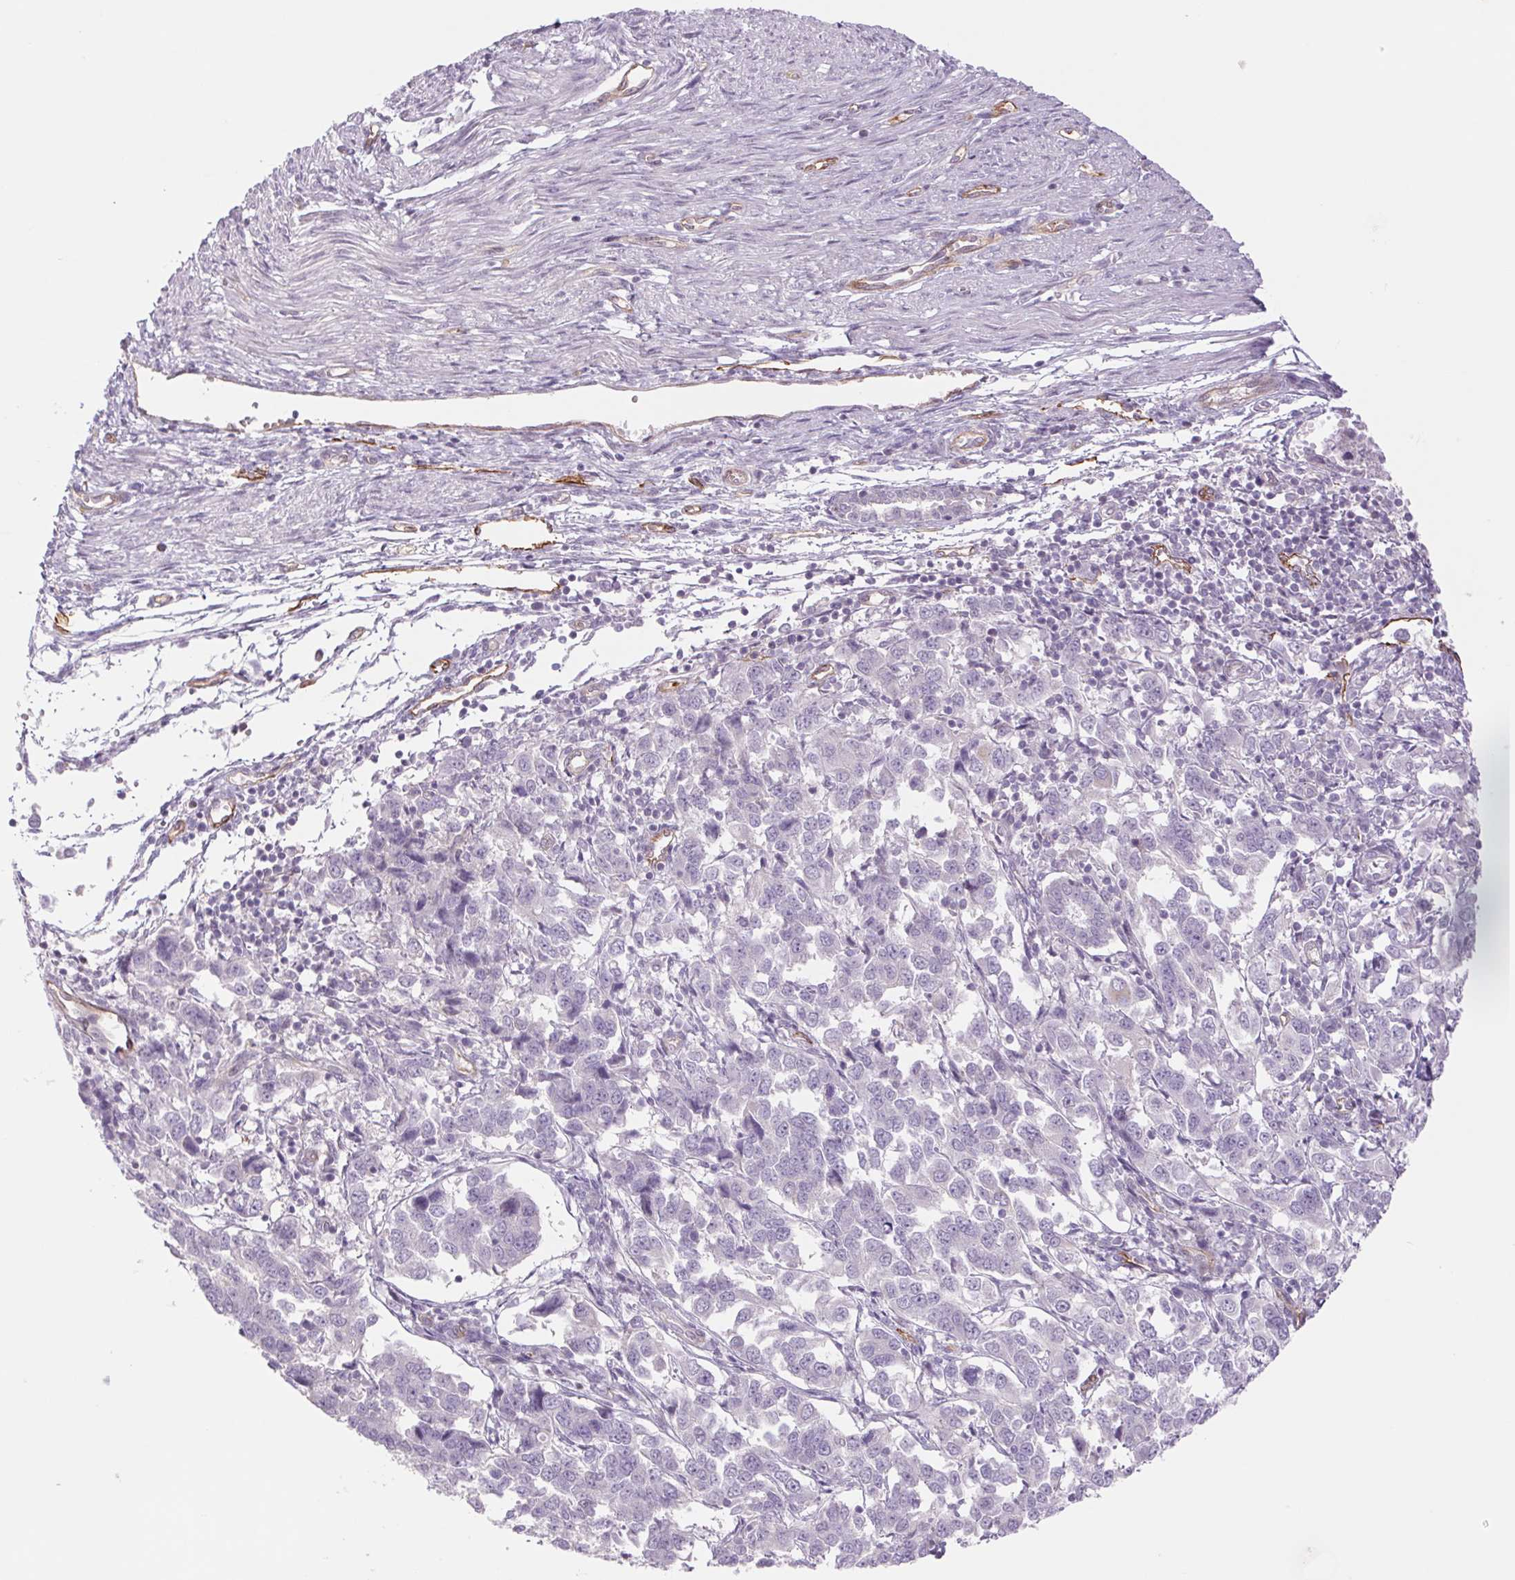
{"staining": {"intensity": "negative", "quantity": "none", "location": "none"}, "tissue": "endometrial cancer", "cell_type": "Tumor cells", "image_type": "cancer", "snomed": [{"axis": "morphology", "description": "Adenocarcinoma, NOS"}, {"axis": "topography", "description": "Endometrium"}], "caption": "Tumor cells are negative for brown protein staining in endometrial adenocarcinoma.", "gene": "MS4A13", "patient": {"sex": "female", "age": 43}}